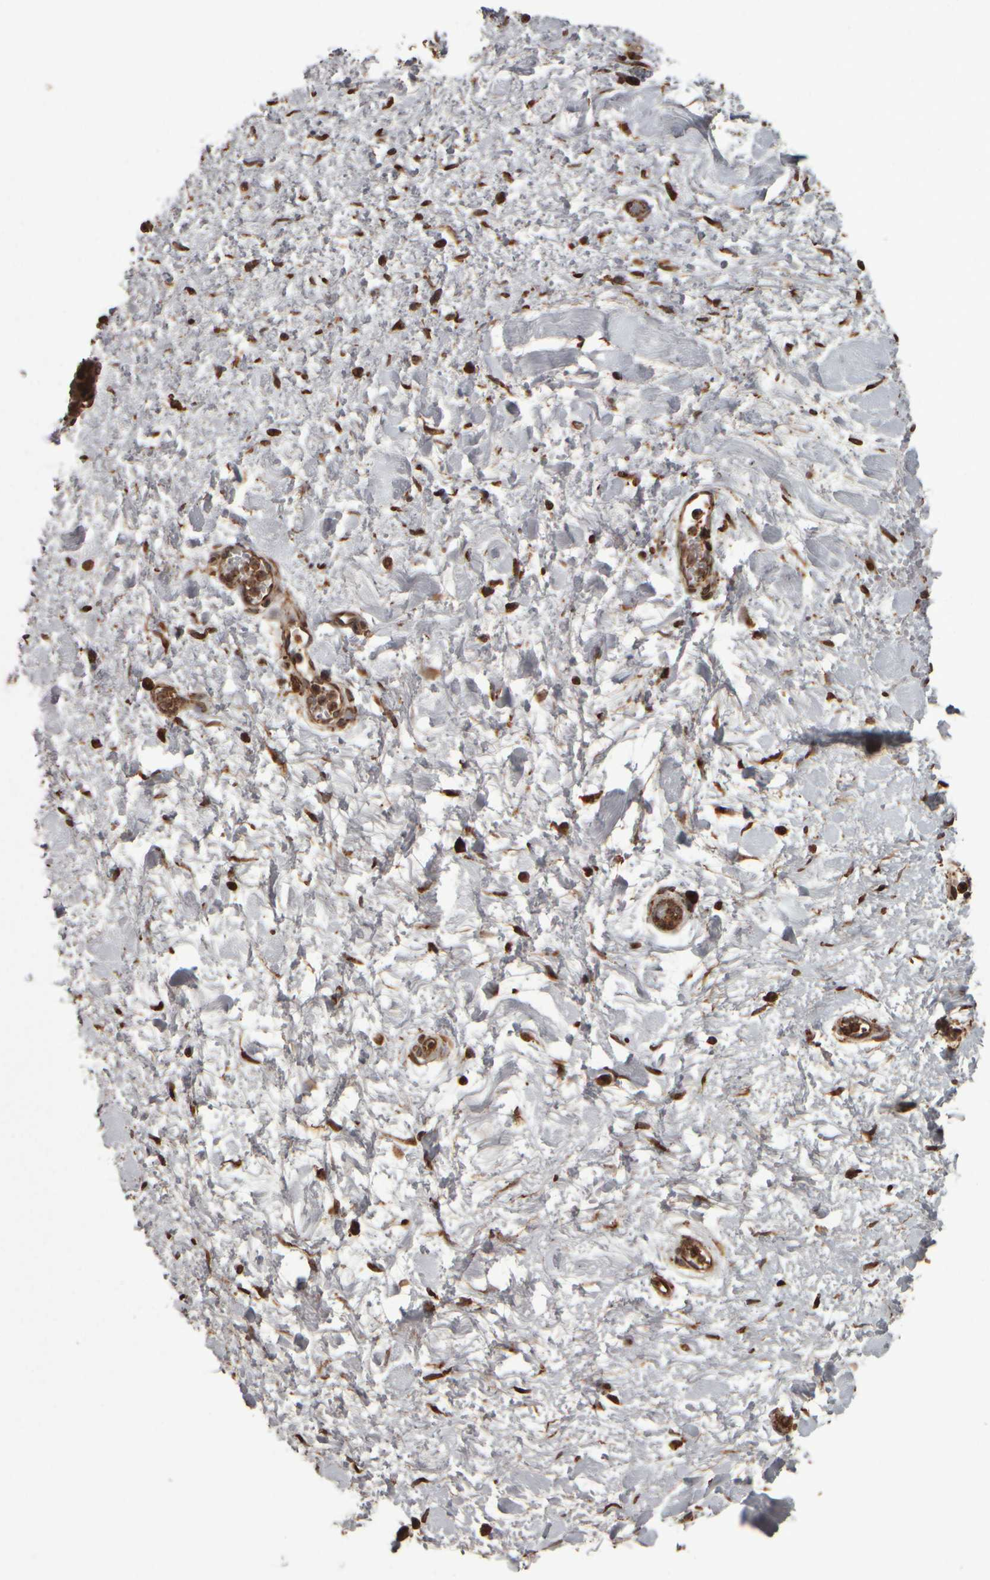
{"staining": {"intensity": "moderate", "quantity": ">75%", "location": "cytoplasmic/membranous"}, "tissue": "adipose tissue", "cell_type": "Adipocytes", "image_type": "normal", "snomed": [{"axis": "morphology", "description": "Normal tissue, NOS"}, {"axis": "topography", "description": "Kidney"}, {"axis": "topography", "description": "Peripheral nerve tissue"}], "caption": "This photomicrograph demonstrates immunohistochemistry (IHC) staining of benign adipose tissue, with medium moderate cytoplasmic/membranous staining in approximately >75% of adipocytes.", "gene": "AGBL3", "patient": {"sex": "male", "age": 7}}